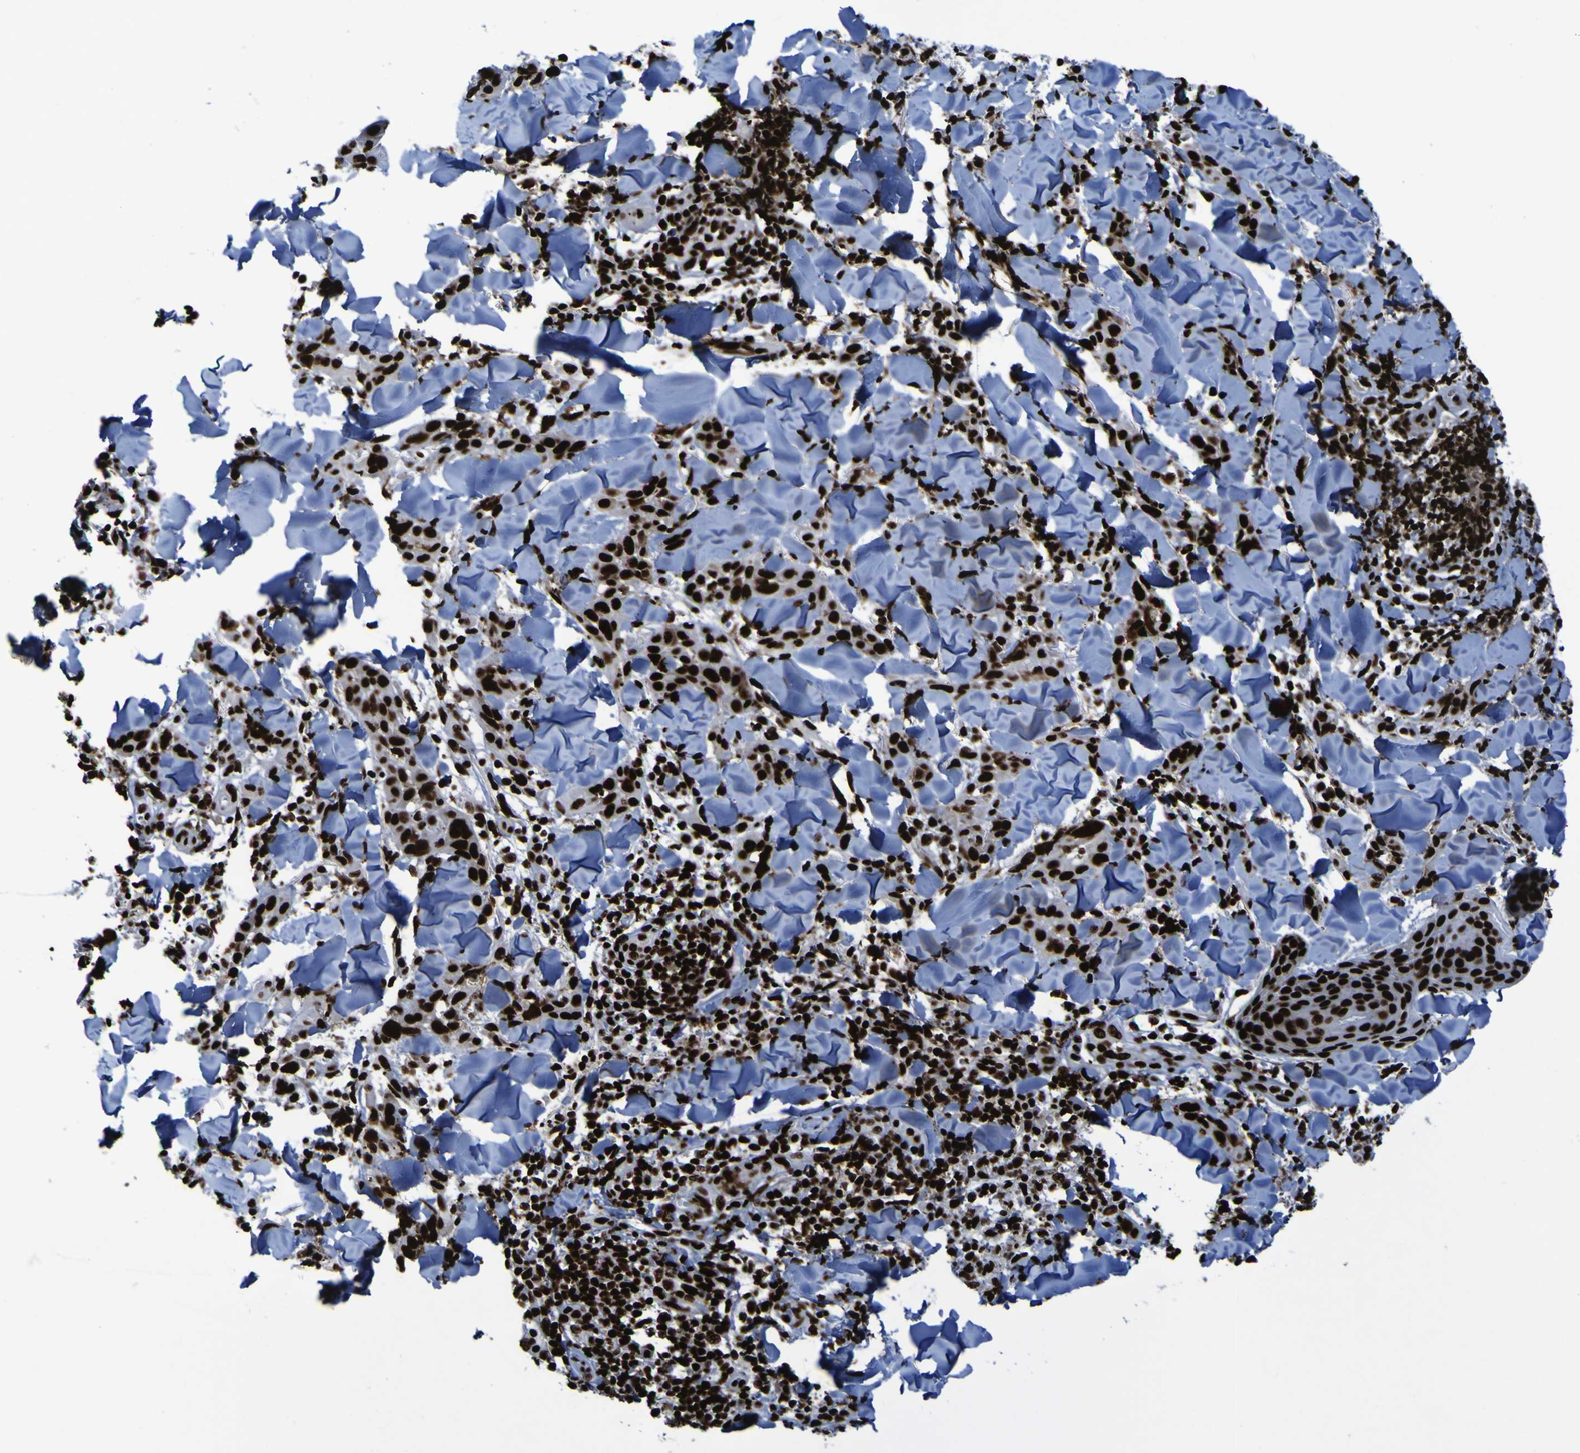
{"staining": {"intensity": "strong", "quantity": ">75%", "location": "nuclear"}, "tissue": "skin cancer", "cell_type": "Tumor cells", "image_type": "cancer", "snomed": [{"axis": "morphology", "description": "Squamous cell carcinoma, NOS"}, {"axis": "topography", "description": "Skin"}], "caption": "Immunohistochemistry of human skin squamous cell carcinoma exhibits high levels of strong nuclear expression in approximately >75% of tumor cells.", "gene": "NPM1", "patient": {"sex": "male", "age": 24}}